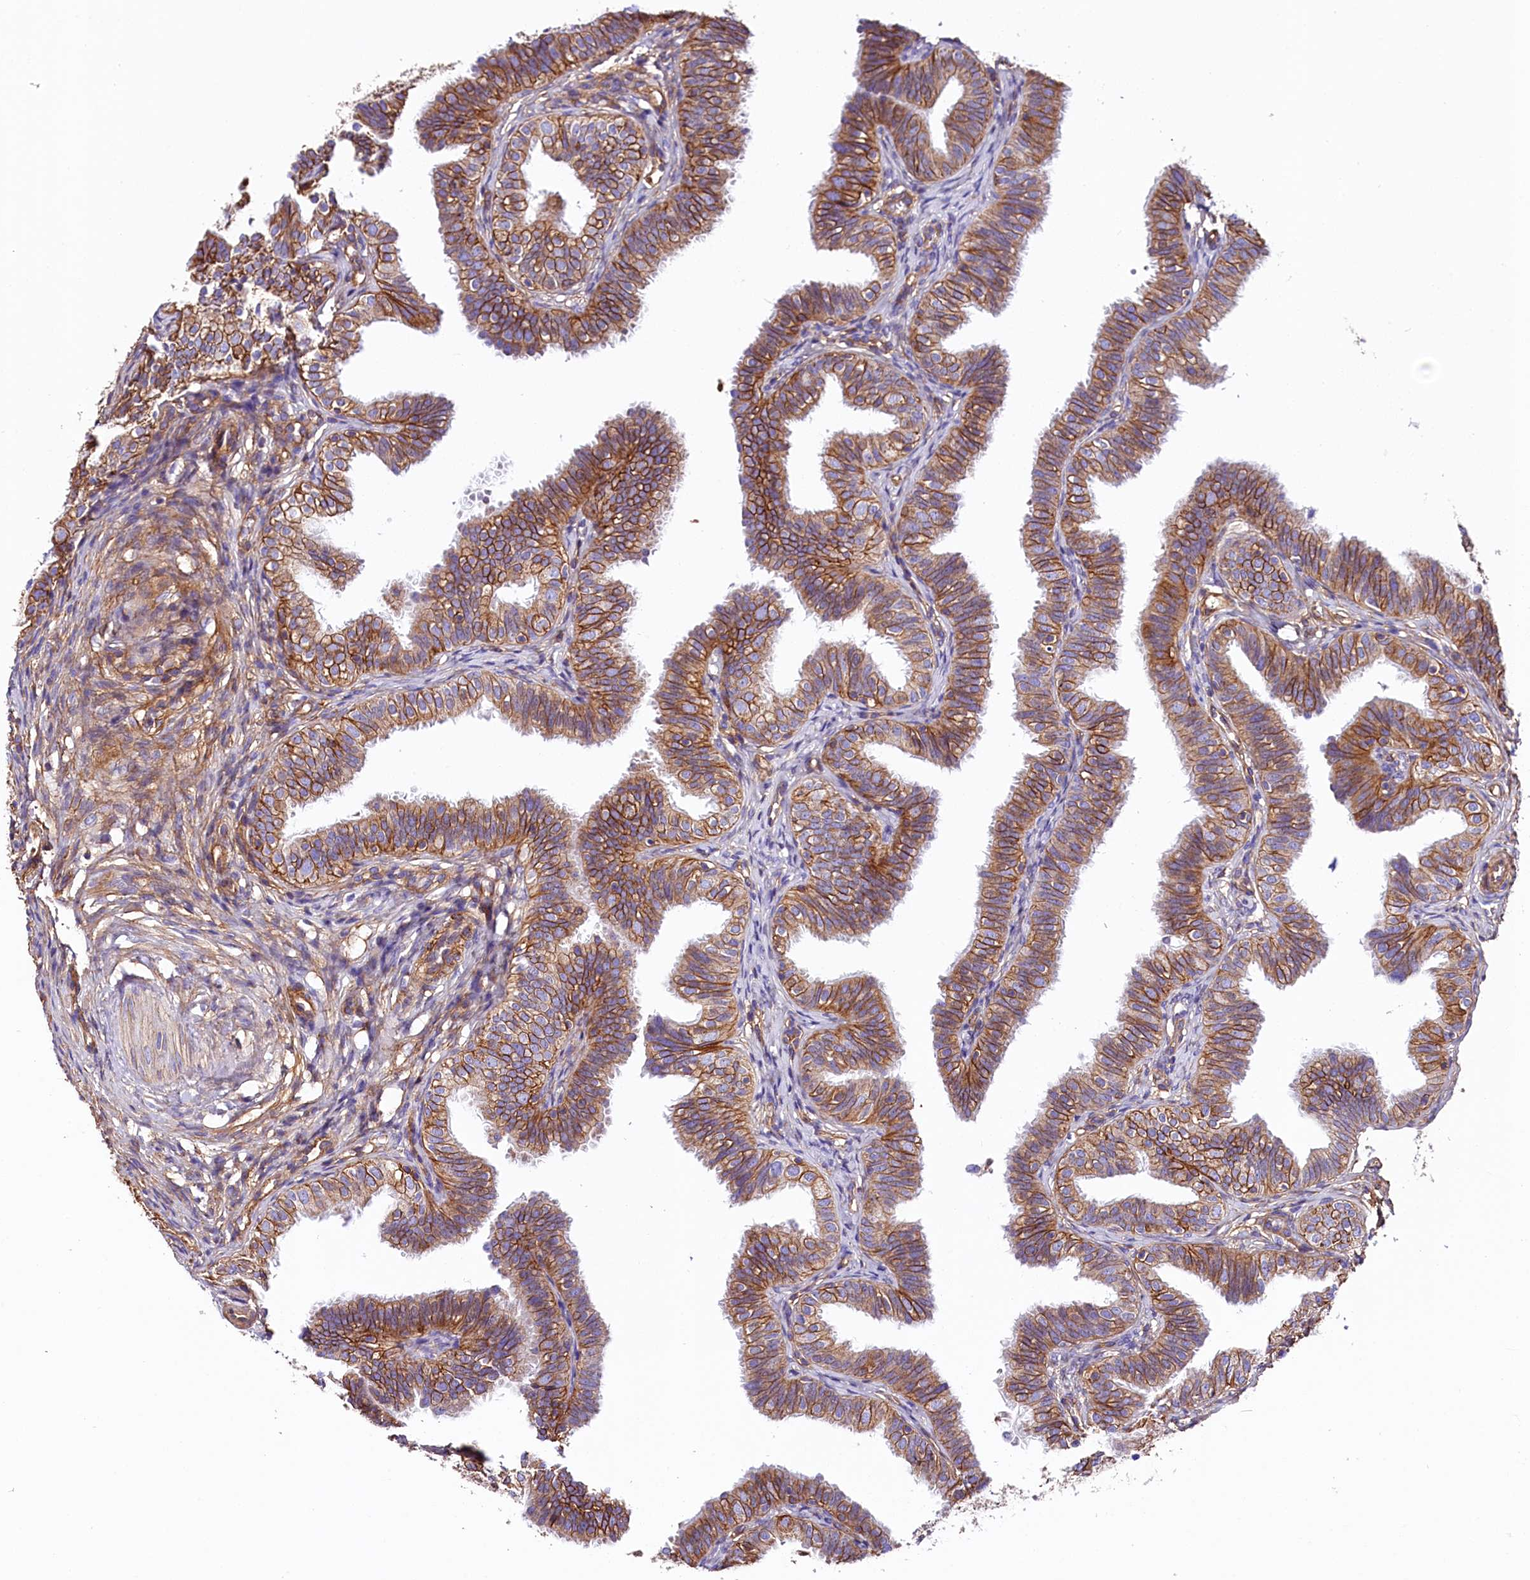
{"staining": {"intensity": "strong", "quantity": ">75%", "location": "cytoplasmic/membranous"}, "tissue": "fallopian tube", "cell_type": "Glandular cells", "image_type": "normal", "snomed": [{"axis": "morphology", "description": "Normal tissue, NOS"}, {"axis": "topography", "description": "Fallopian tube"}], "caption": "The micrograph demonstrates immunohistochemical staining of unremarkable fallopian tube. There is strong cytoplasmic/membranous positivity is present in about >75% of glandular cells. The staining was performed using DAB, with brown indicating positive protein expression. Nuclei are stained blue with hematoxylin.", "gene": "ATP2B4", "patient": {"sex": "female", "age": 35}}